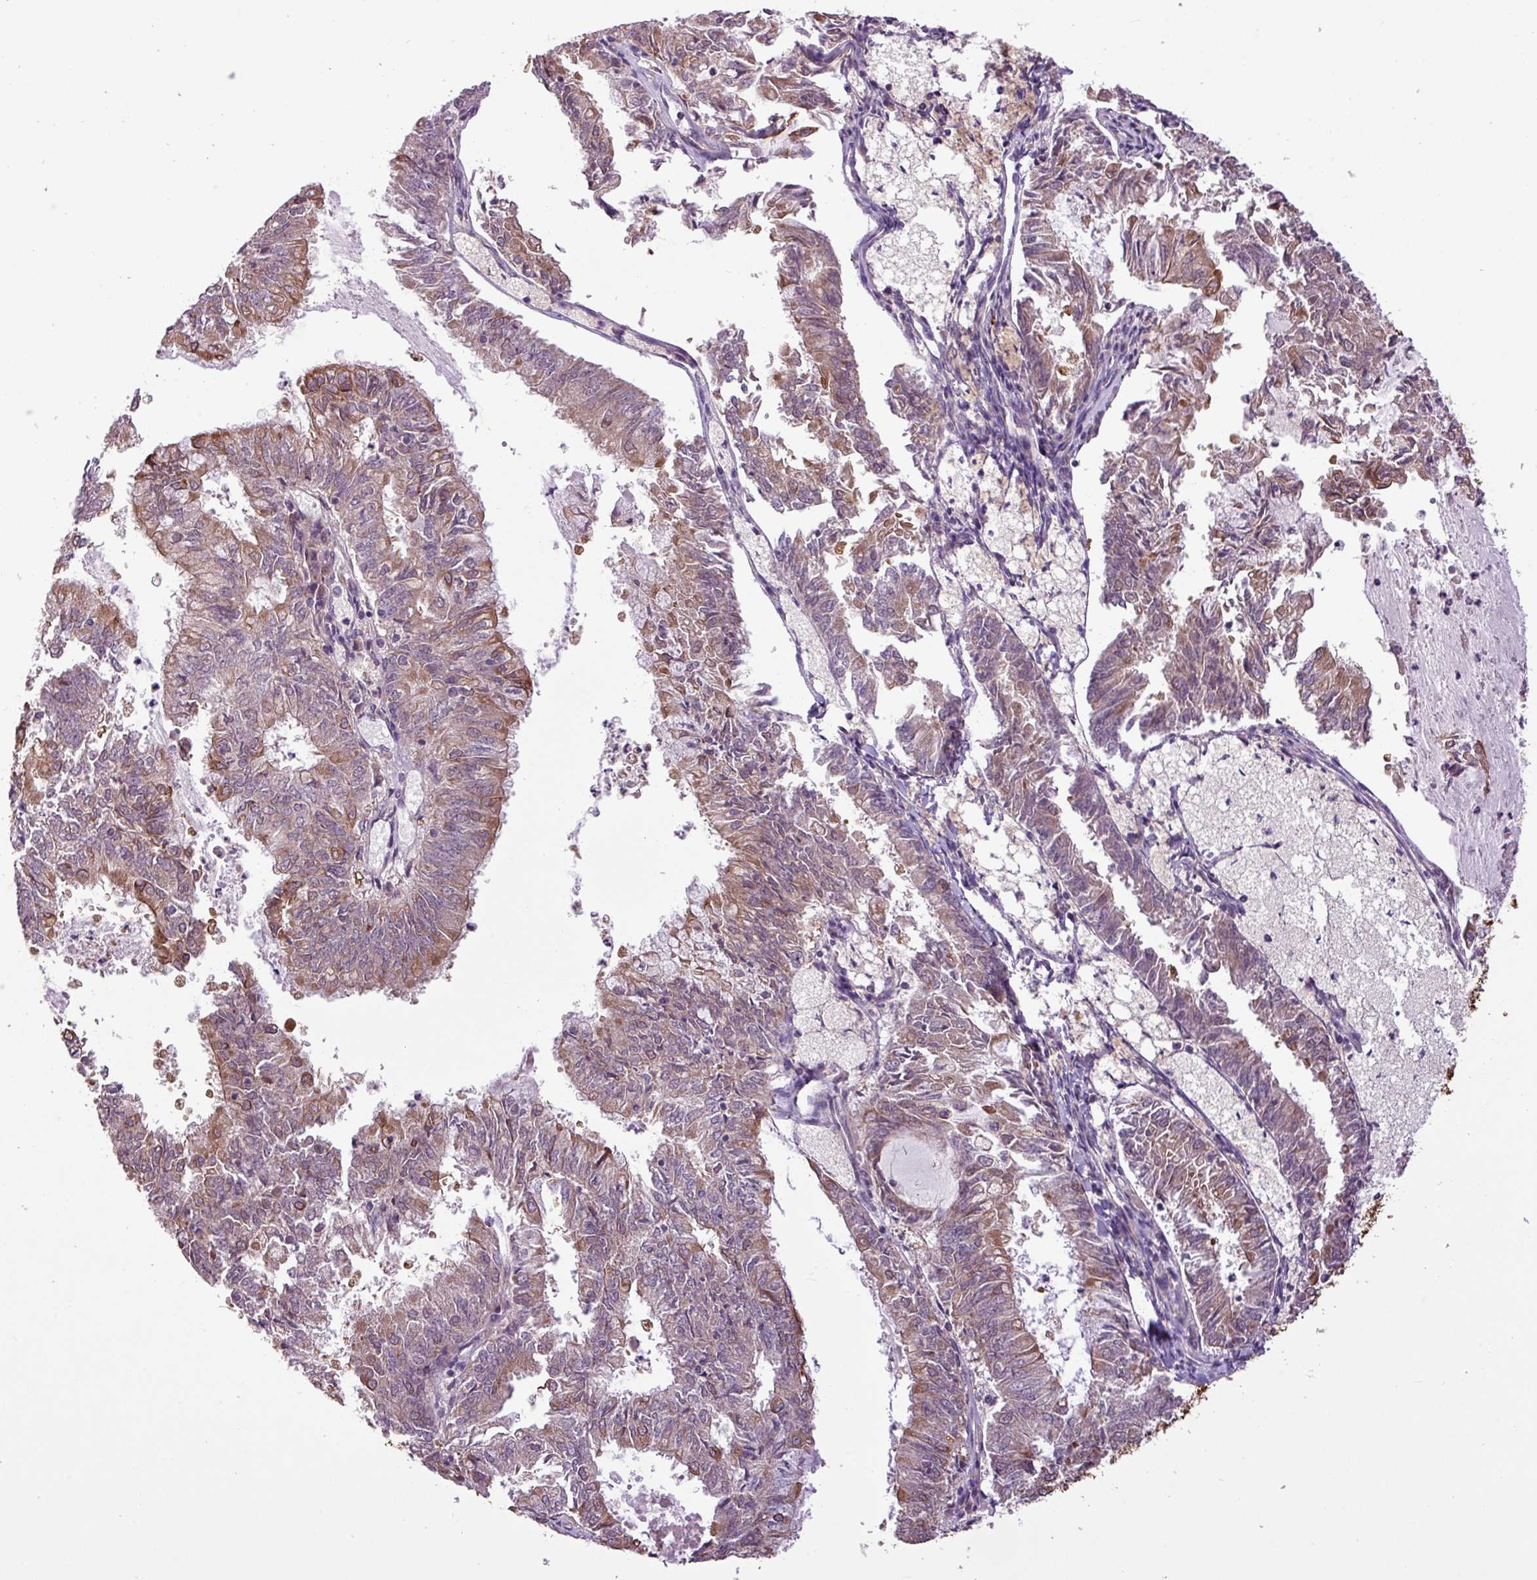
{"staining": {"intensity": "moderate", "quantity": ">75%", "location": "cytoplasmic/membranous"}, "tissue": "endometrial cancer", "cell_type": "Tumor cells", "image_type": "cancer", "snomed": [{"axis": "morphology", "description": "Adenocarcinoma, NOS"}, {"axis": "topography", "description": "Endometrium"}], "caption": "DAB immunohistochemical staining of endometrial adenocarcinoma reveals moderate cytoplasmic/membranous protein expression in approximately >75% of tumor cells.", "gene": "TIMM10B", "patient": {"sex": "female", "age": 57}}